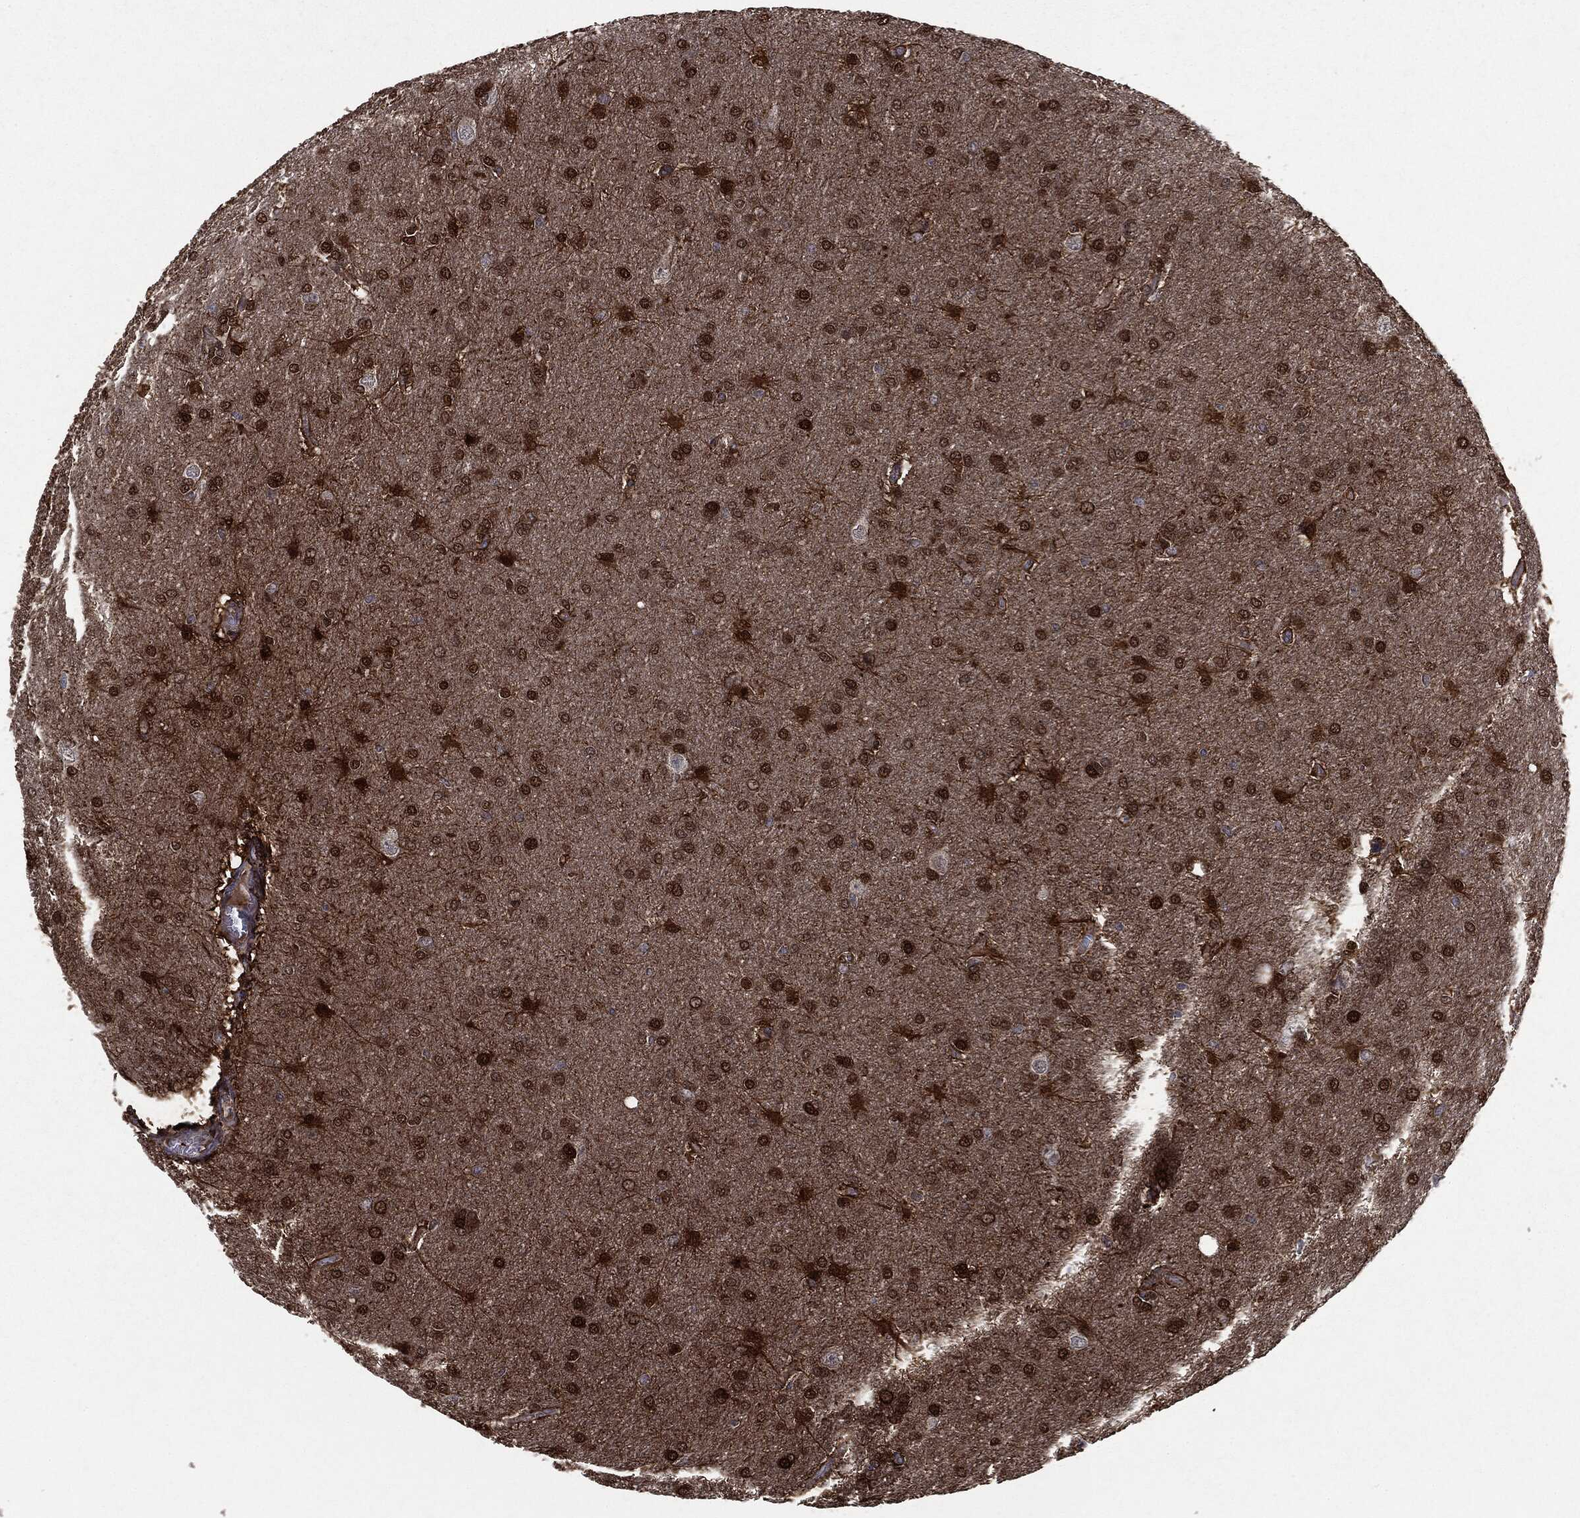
{"staining": {"intensity": "strong", "quantity": ">75%", "location": "nuclear"}, "tissue": "glioma", "cell_type": "Tumor cells", "image_type": "cancer", "snomed": [{"axis": "morphology", "description": "Glioma, malignant, Low grade"}, {"axis": "topography", "description": "Brain"}], "caption": "Immunohistochemistry (IHC) staining of glioma, which demonstrates high levels of strong nuclear positivity in approximately >75% of tumor cells indicating strong nuclear protein staining. The staining was performed using DAB (3,3'-diaminobenzidine) (brown) for protein detection and nuclei were counterstained in hematoxylin (blue).", "gene": "PLOD3", "patient": {"sex": "female", "age": 32}}